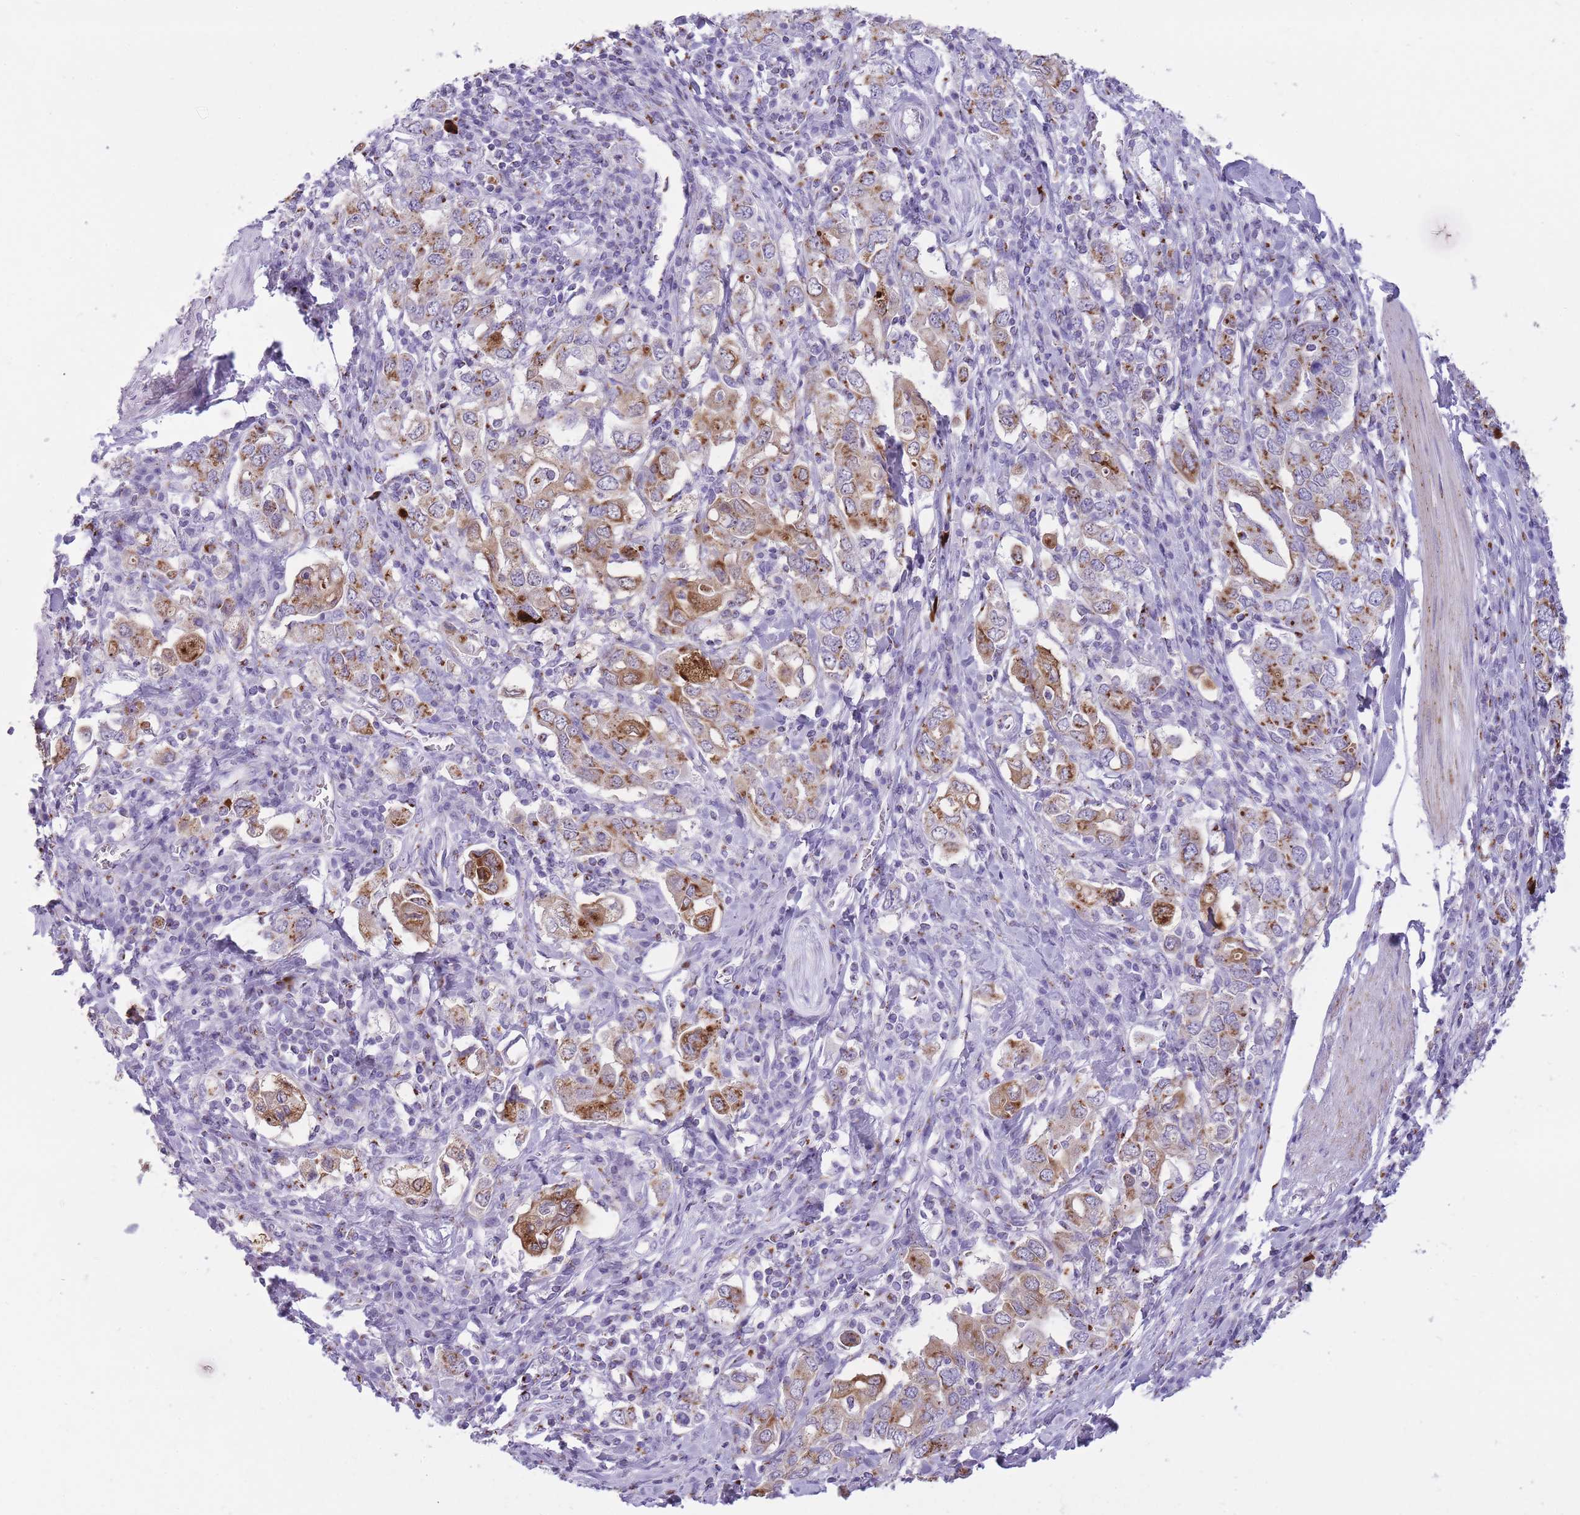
{"staining": {"intensity": "moderate", "quantity": ">75%", "location": "cytoplasmic/membranous"}, "tissue": "stomach cancer", "cell_type": "Tumor cells", "image_type": "cancer", "snomed": [{"axis": "morphology", "description": "Adenocarcinoma, NOS"}, {"axis": "topography", "description": "Stomach, upper"}, {"axis": "topography", "description": "Stomach"}], "caption": "Immunohistochemical staining of human adenocarcinoma (stomach) displays moderate cytoplasmic/membranous protein expression in about >75% of tumor cells. (Stains: DAB in brown, nuclei in blue, Microscopy: brightfield microscopy at high magnification).", "gene": "B4GALT2", "patient": {"sex": "male", "age": 62}}